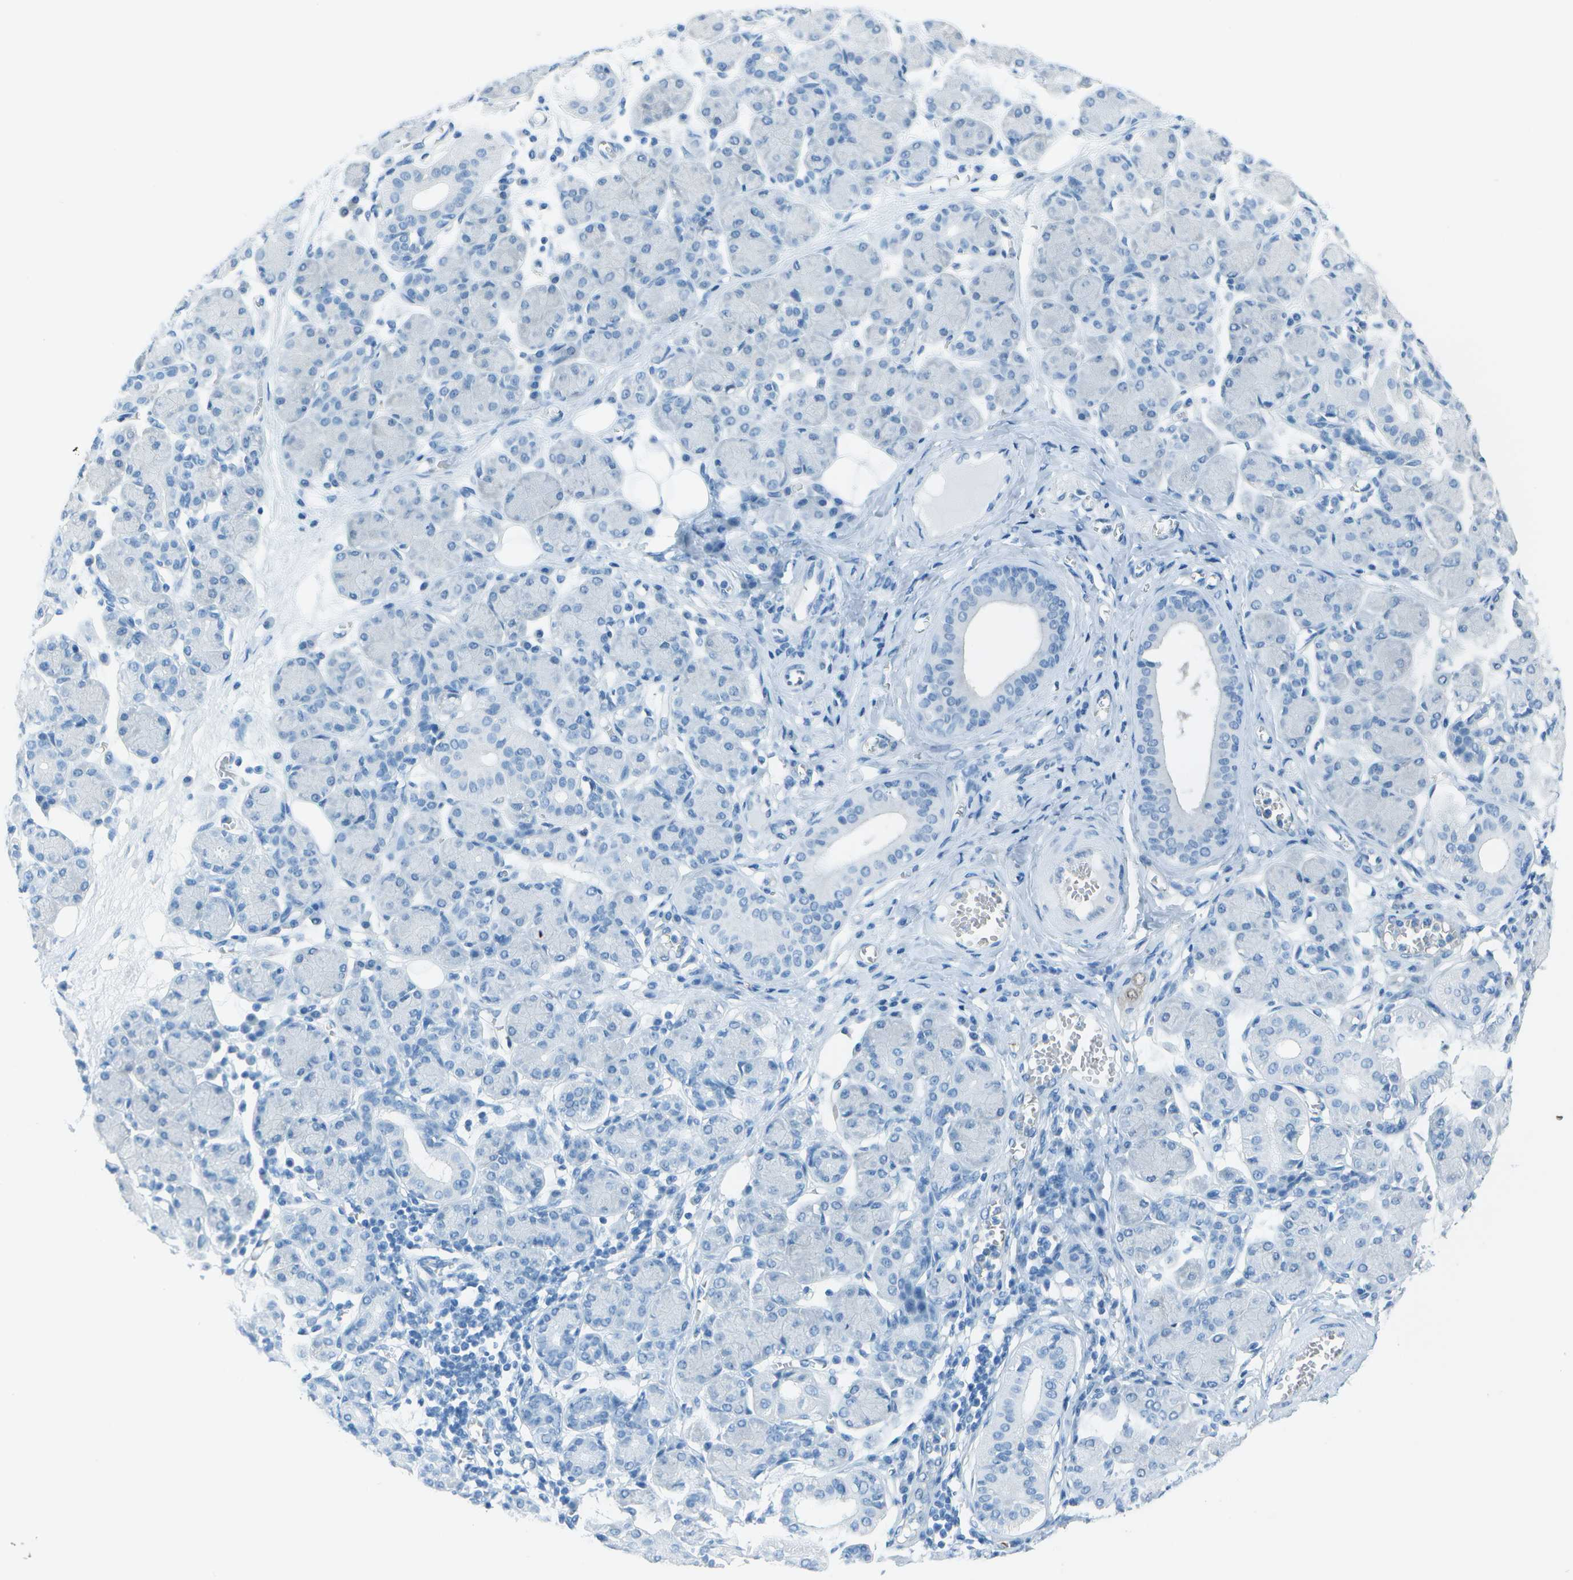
{"staining": {"intensity": "negative", "quantity": "none", "location": "none"}, "tissue": "salivary gland", "cell_type": "Glandular cells", "image_type": "normal", "snomed": [{"axis": "morphology", "description": "Normal tissue, NOS"}, {"axis": "morphology", "description": "Inflammation, NOS"}, {"axis": "topography", "description": "Lymph node"}, {"axis": "topography", "description": "Salivary gland"}], "caption": "A photomicrograph of human salivary gland is negative for staining in glandular cells.", "gene": "ASL", "patient": {"sex": "male", "age": 3}}